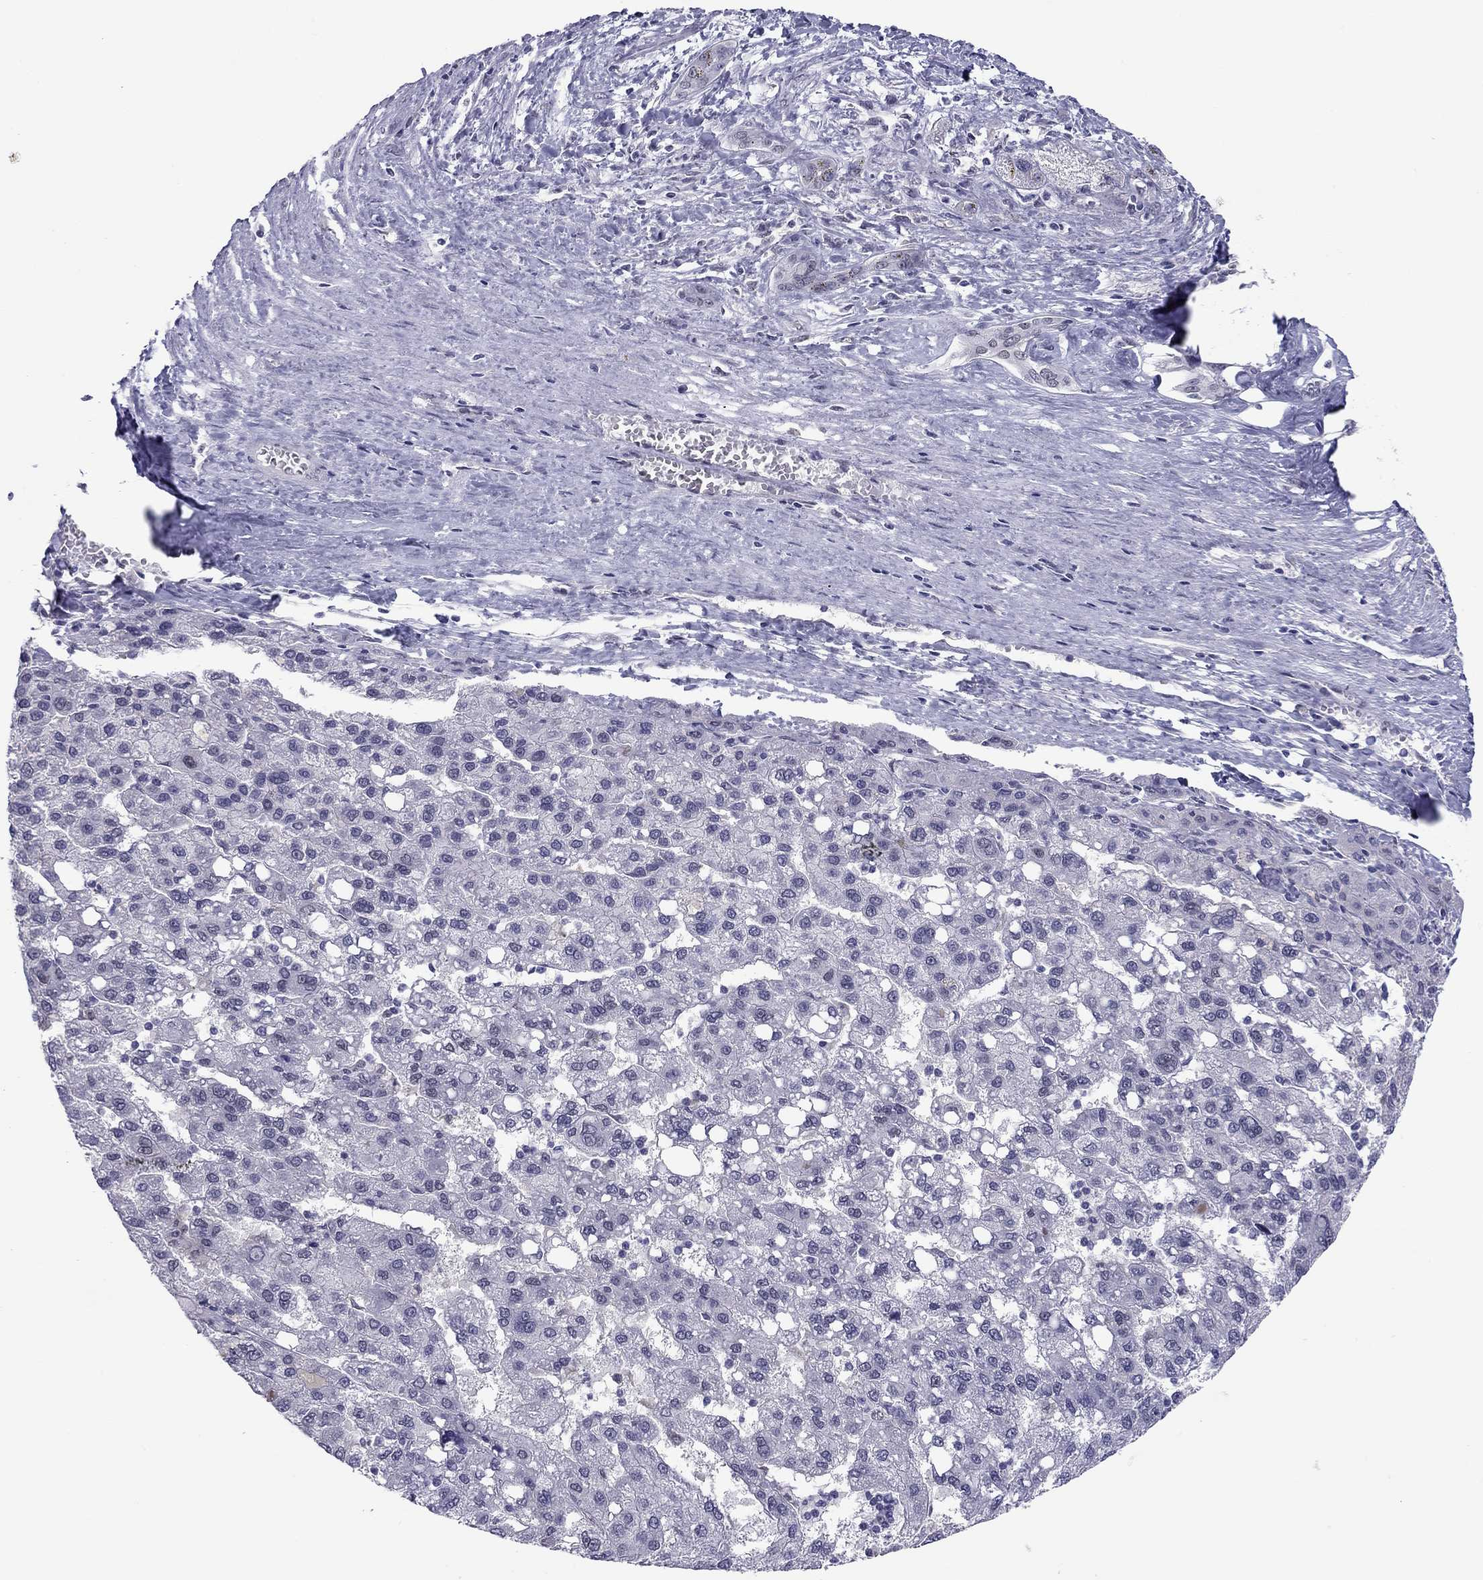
{"staining": {"intensity": "negative", "quantity": "none", "location": "none"}, "tissue": "liver cancer", "cell_type": "Tumor cells", "image_type": "cancer", "snomed": [{"axis": "morphology", "description": "Carcinoma, Hepatocellular, NOS"}, {"axis": "topography", "description": "Liver"}], "caption": "DAB (3,3'-diaminobenzidine) immunohistochemical staining of liver cancer (hepatocellular carcinoma) shows no significant staining in tumor cells.", "gene": "DOT1L", "patient": {"sex": "female", "age": 82}}